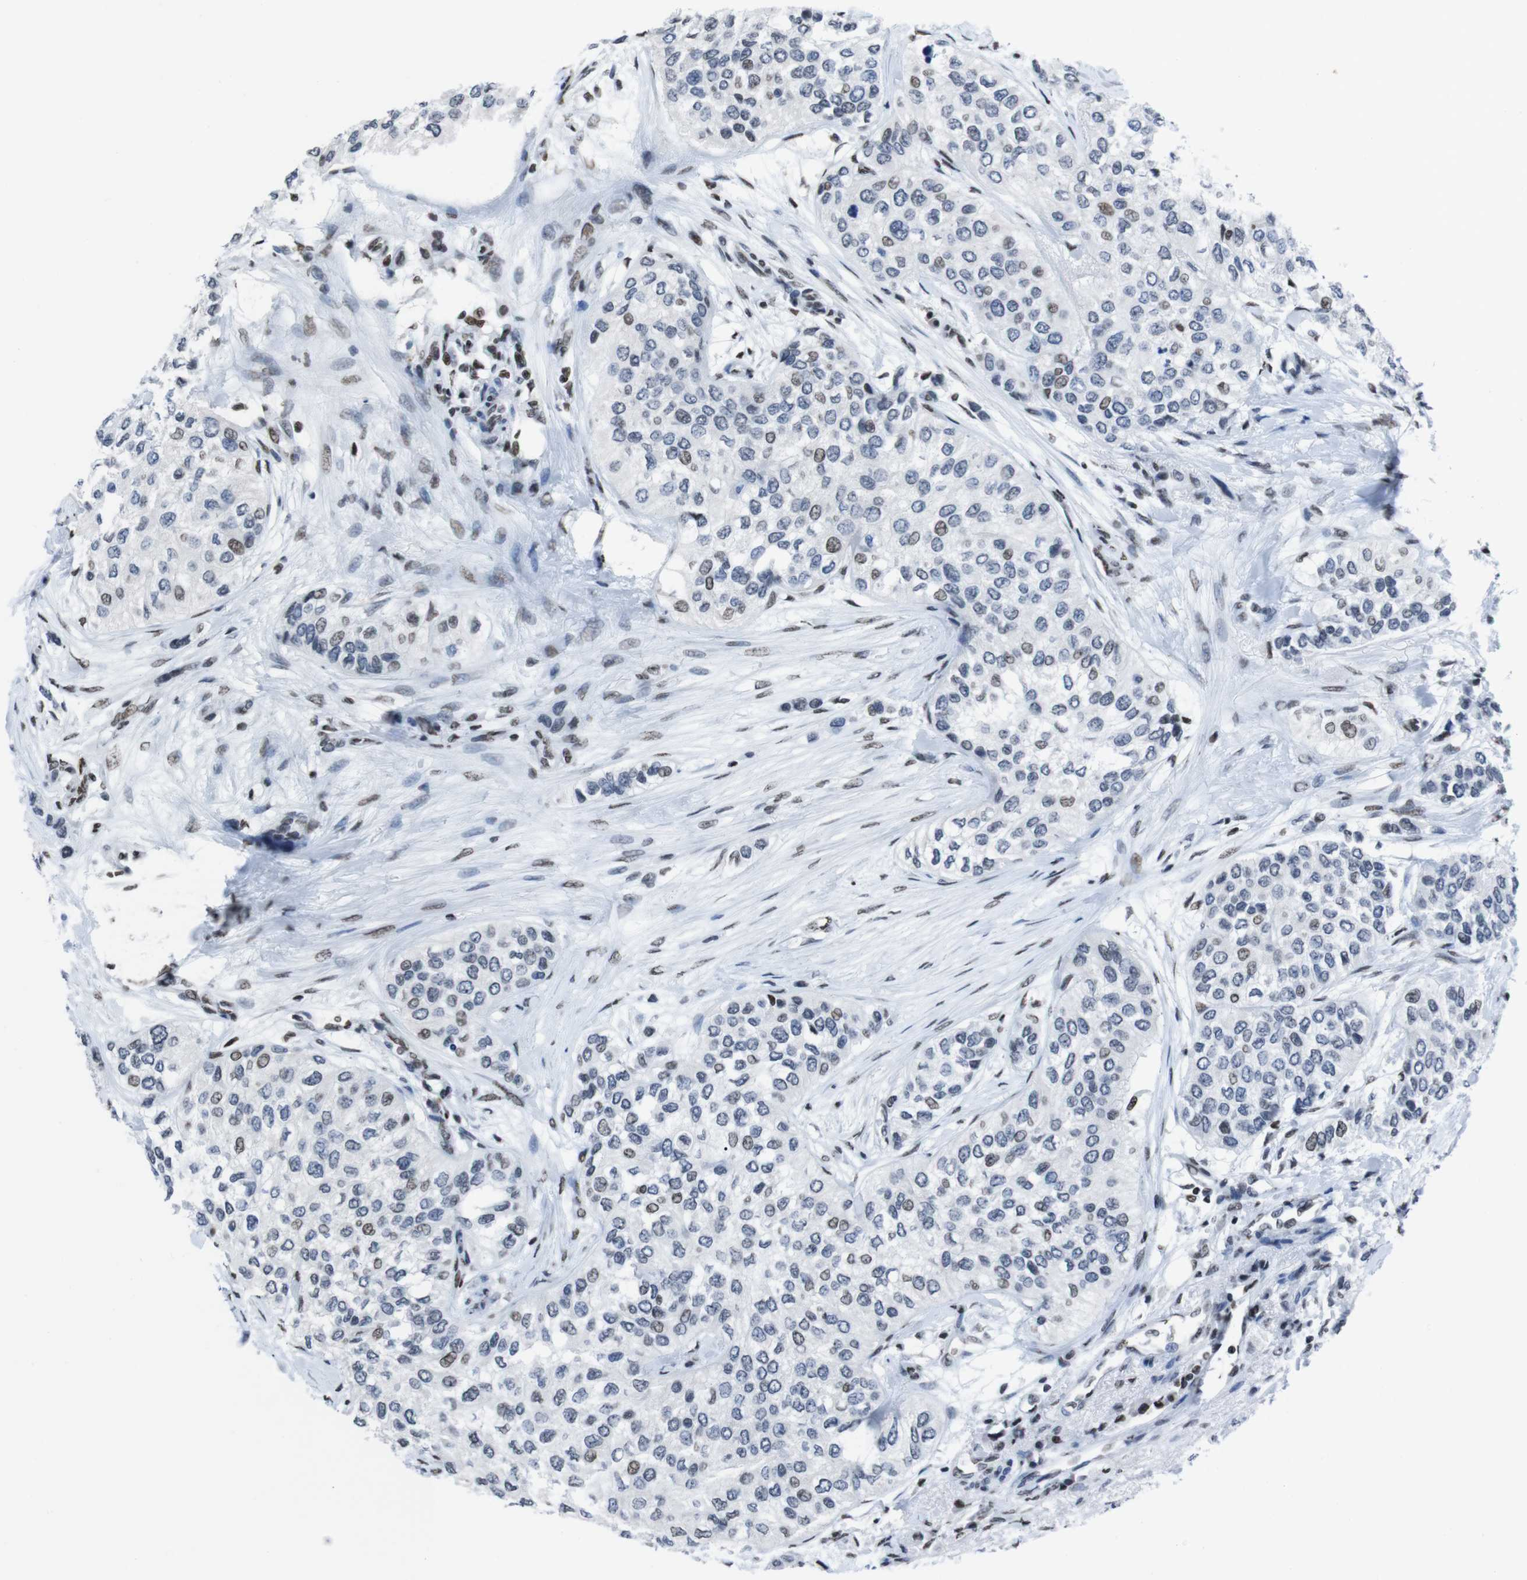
{"staining": {"intensity": "weak", "quantity": "<25%", "location": "nuclear"}, "tissue": "urothelial cancer", "cell_type": "Tumor cells", "image_type": "cancer", "snomed": [{"axis": "morphology", "description": "Urothelial carcinoma, High grade"}, {"axis": "topography", "description": "Urinary bladder"}], "caption": "Immunohistochemical staining of urothelial carcinoma (high-grade) reveals no significant positivity in tumor cells.", "gene": "PIP4P2", "patient": {"sex": "female", "age": 56}}